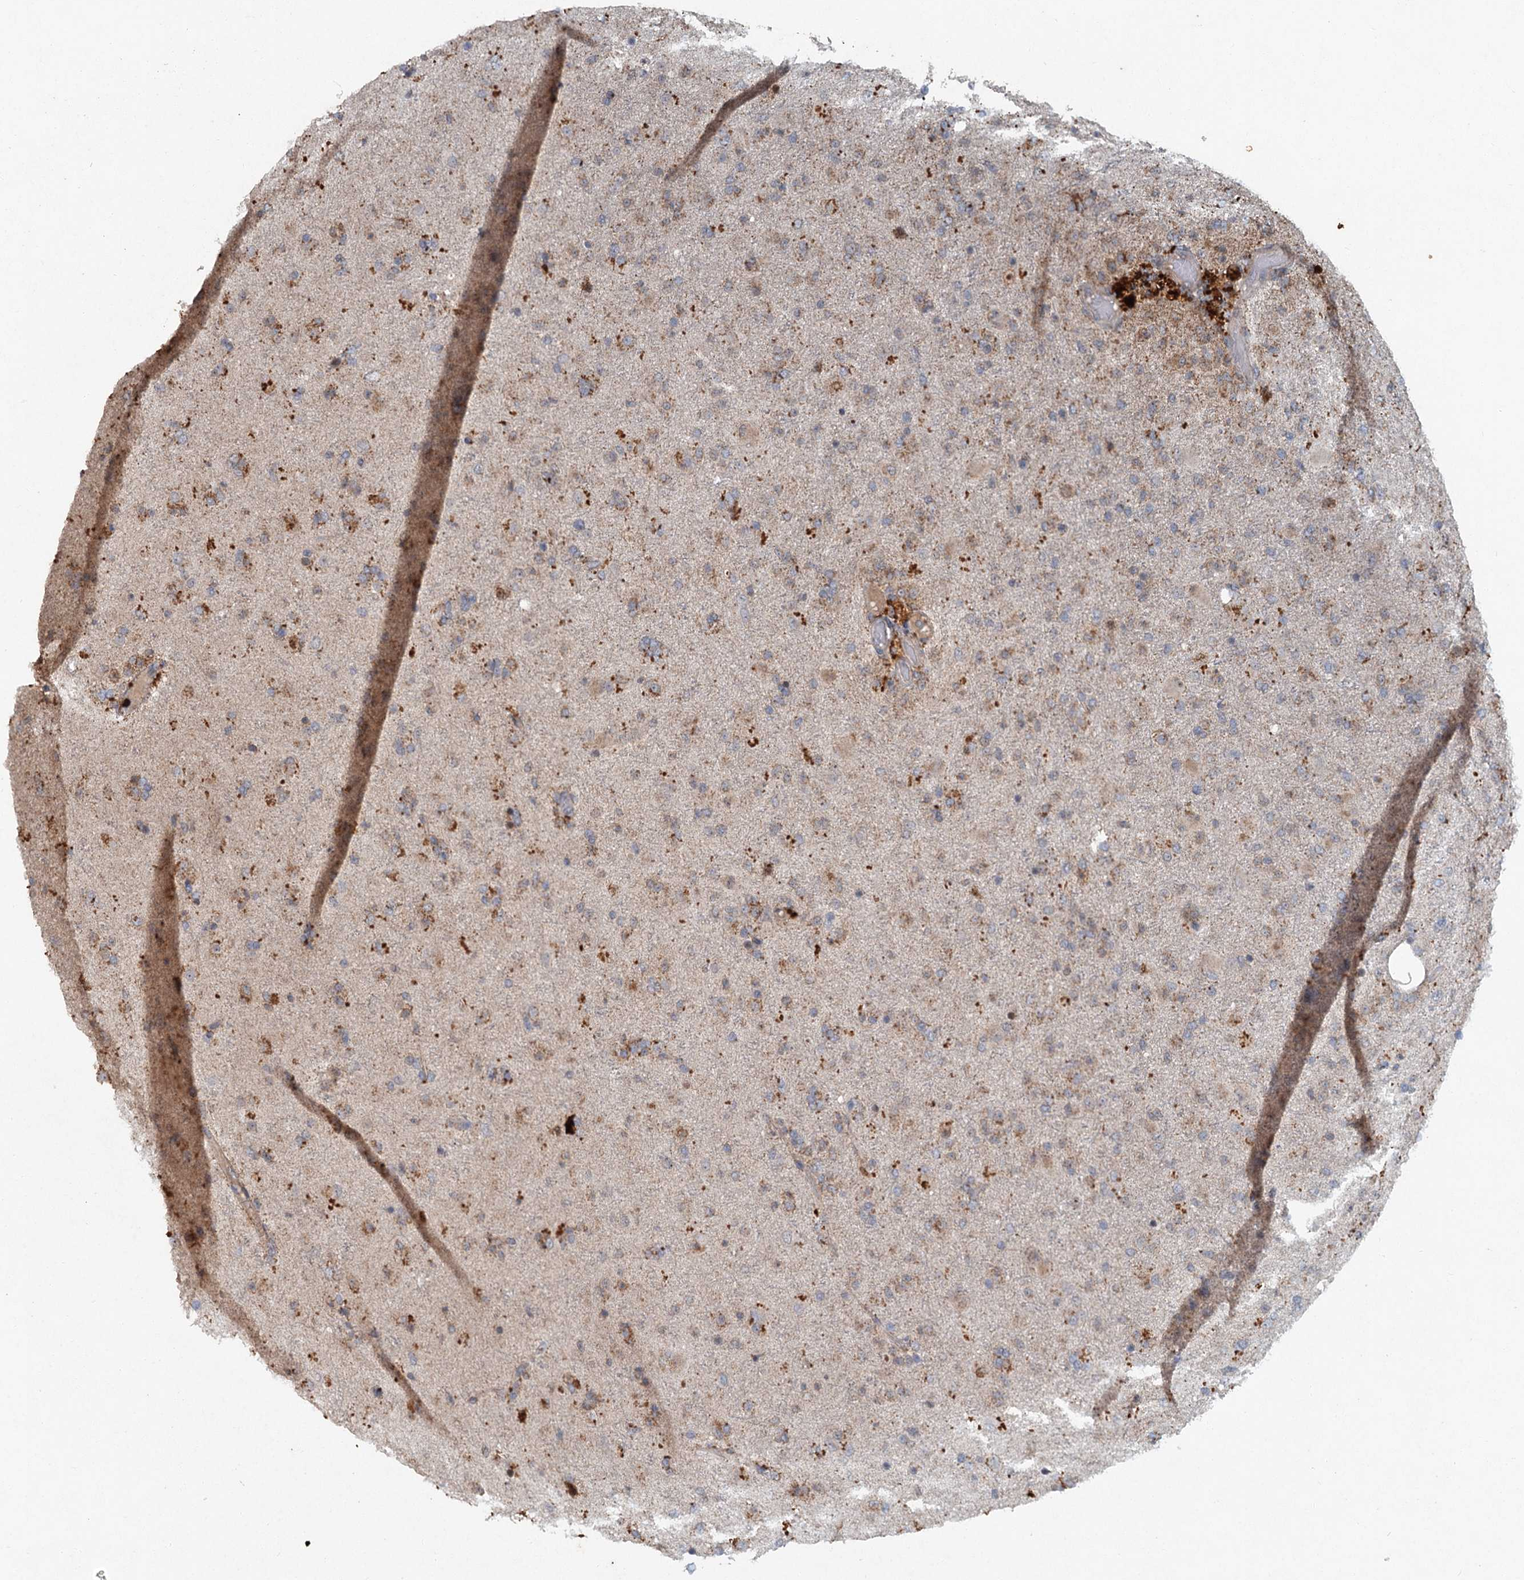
{"staining": {"intensity": "moderate", "quantity": "25%-75%", "location": "cytoplasmic/membranous"}, "tissue": "glioma", "cell_type": "Tumor cells", "image_type": "cancer", "snomed": [{"axis": "morphology", "description": "Glioma, malignant, Low grade"}, {"axis": "topography", "description": "Brain"}], "caption": "This is a photomicrograph of immunohistochemistry staining of glioma, which shows moderate staining in the cytoplasmic/membranous of tumor cells.", "gene": "SRPX2", "patient": {"sex": "male", "age": 65}}